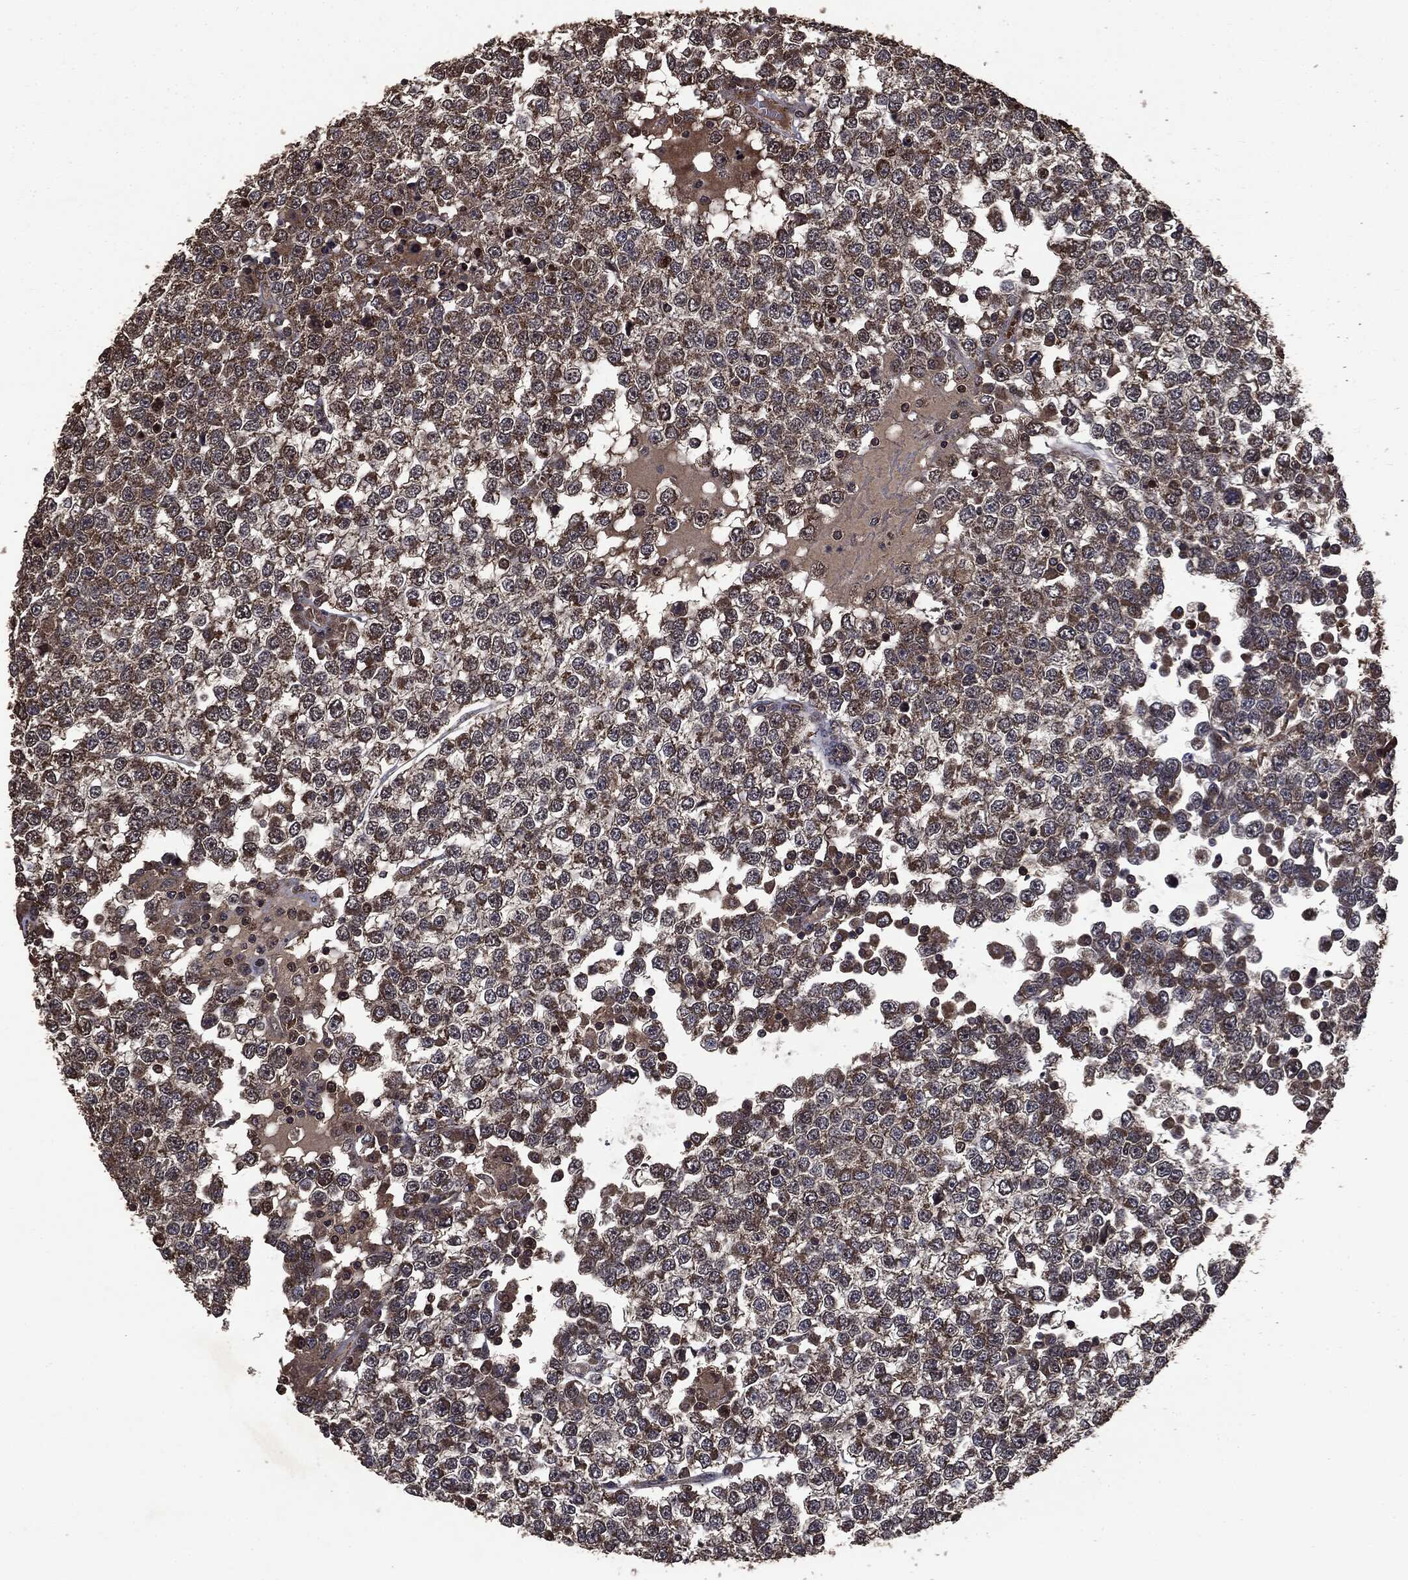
{"staining": {"intensity": "moderate", "quantity": "25%-75%", "location": "cytoplasmic/membranous"}, "tissue": "testis cancer", "cell_type": "Tumor cells", "image_type": "cancer", "snomed": [{"axis": "morphology", "description": "Seminoma, NOS"}, {"axis": "topography", "description": "Testis"}], "caption": "Tumor cells demonstrate medium levels of moderate cytoplasmic/membranous positivity in about 25%-75% of cells in human seminoma (testis).", "gene": "PPP6R2", "patient": {"sex": "male", "age": 65}}